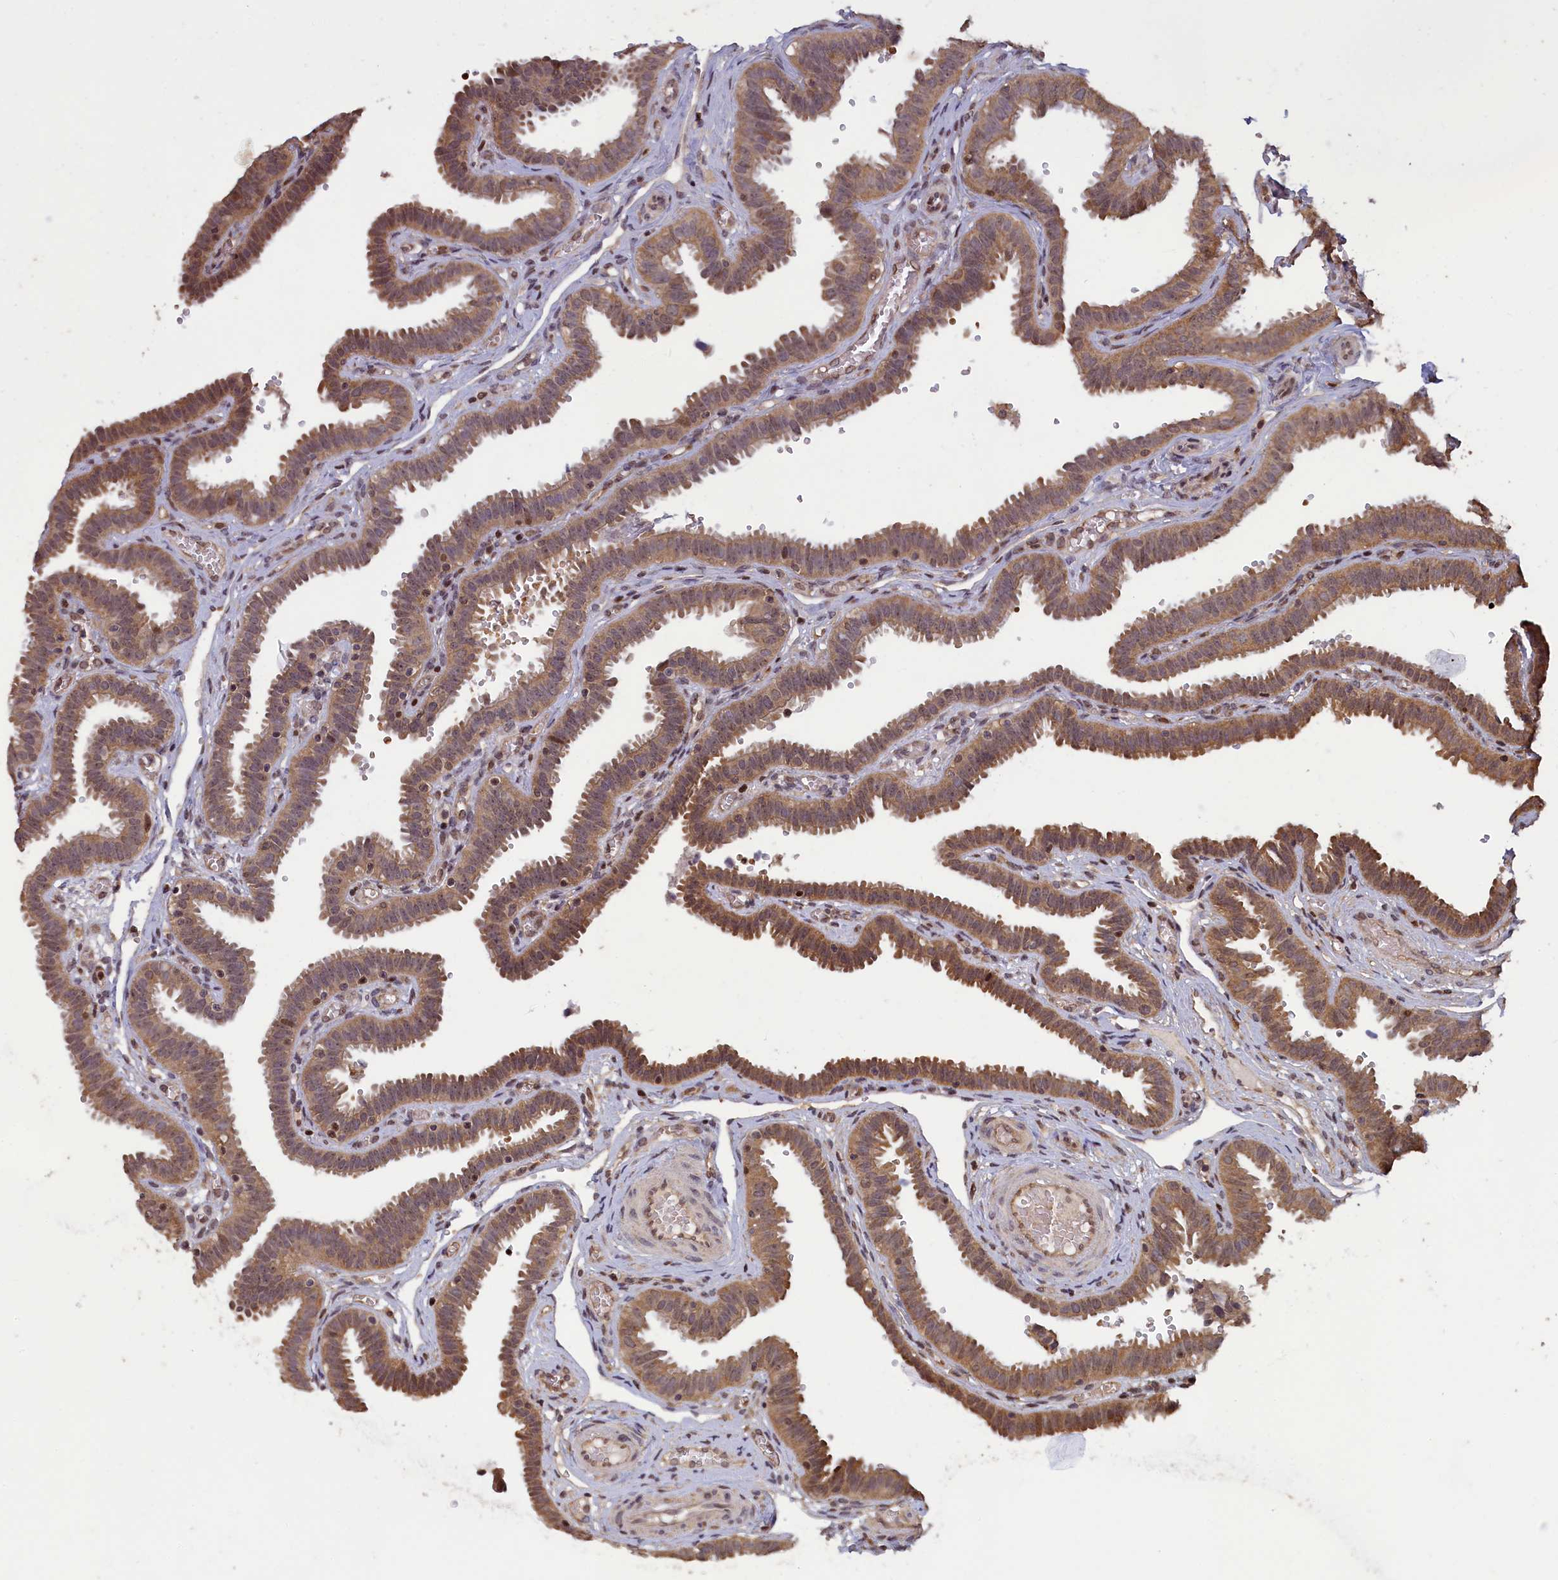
{"staining": {"intensity": "moderate", "quantity": ">75%", "location": "cytoplasmic/membranous,nuclear"}, "tissue": "fallopian tube", "cell_type": "Glandular cells", "image_type": "normal", "snomed": [{"axis": "morphology", "description": "Normal tissue, NOS"}, {"axis": "topography", "description": "Fallopian tube"}], "caption": "The histopathology image demonstrates staining of unremarkable fallopian tube, revealing moderate cytoplasmic/membranous,nuclear protein staining (brown color) within glandular cells.", "gene": "NUBP1", "patient": {"sex": "female", "age": 37}}